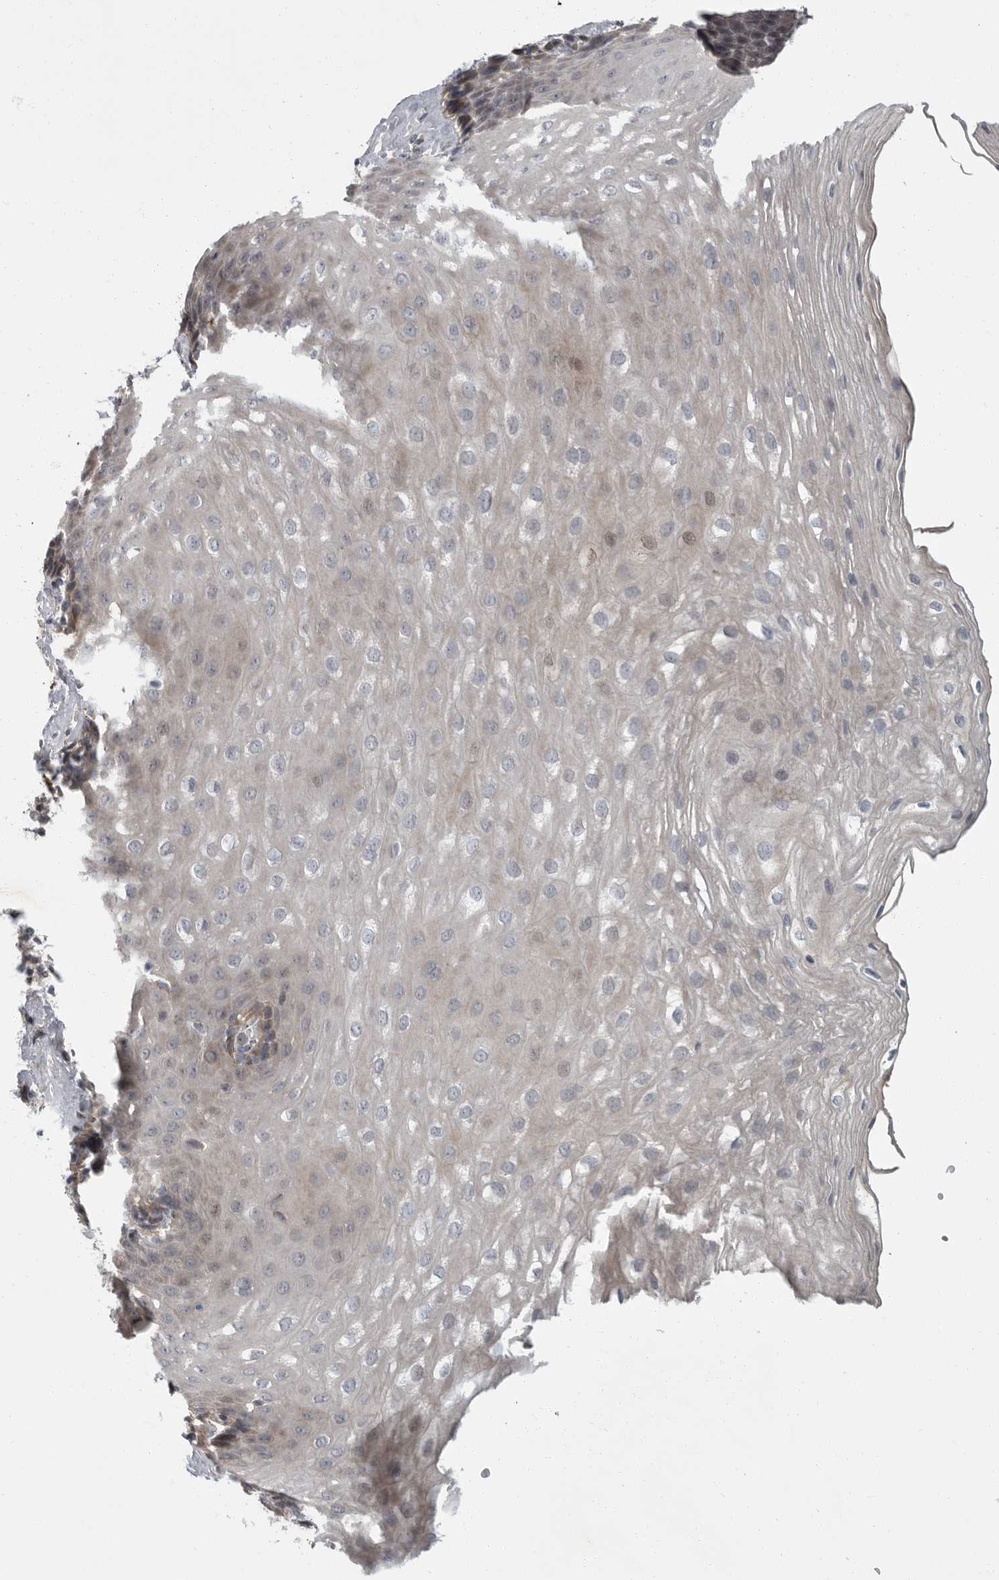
{"staining": {"intensity": "weak", "quantity": "<25%", "location": "cytoplasmic/membranous"}, "tissue": "esophagus", "cell_type": "Squamous epithelial cells", "image_type": "normal", "snomed": [{"axis": "morphology", "description": "Normal tissue, NOS"}, {"axis": "topography", "description": "Esophagus"}], "caption": "Photomicrograph shows no significant protein staining in squamous epithelial cells of benign esophagus.", "gene": "PDE7A", "patient": {"sex": "female", "age": 66}}